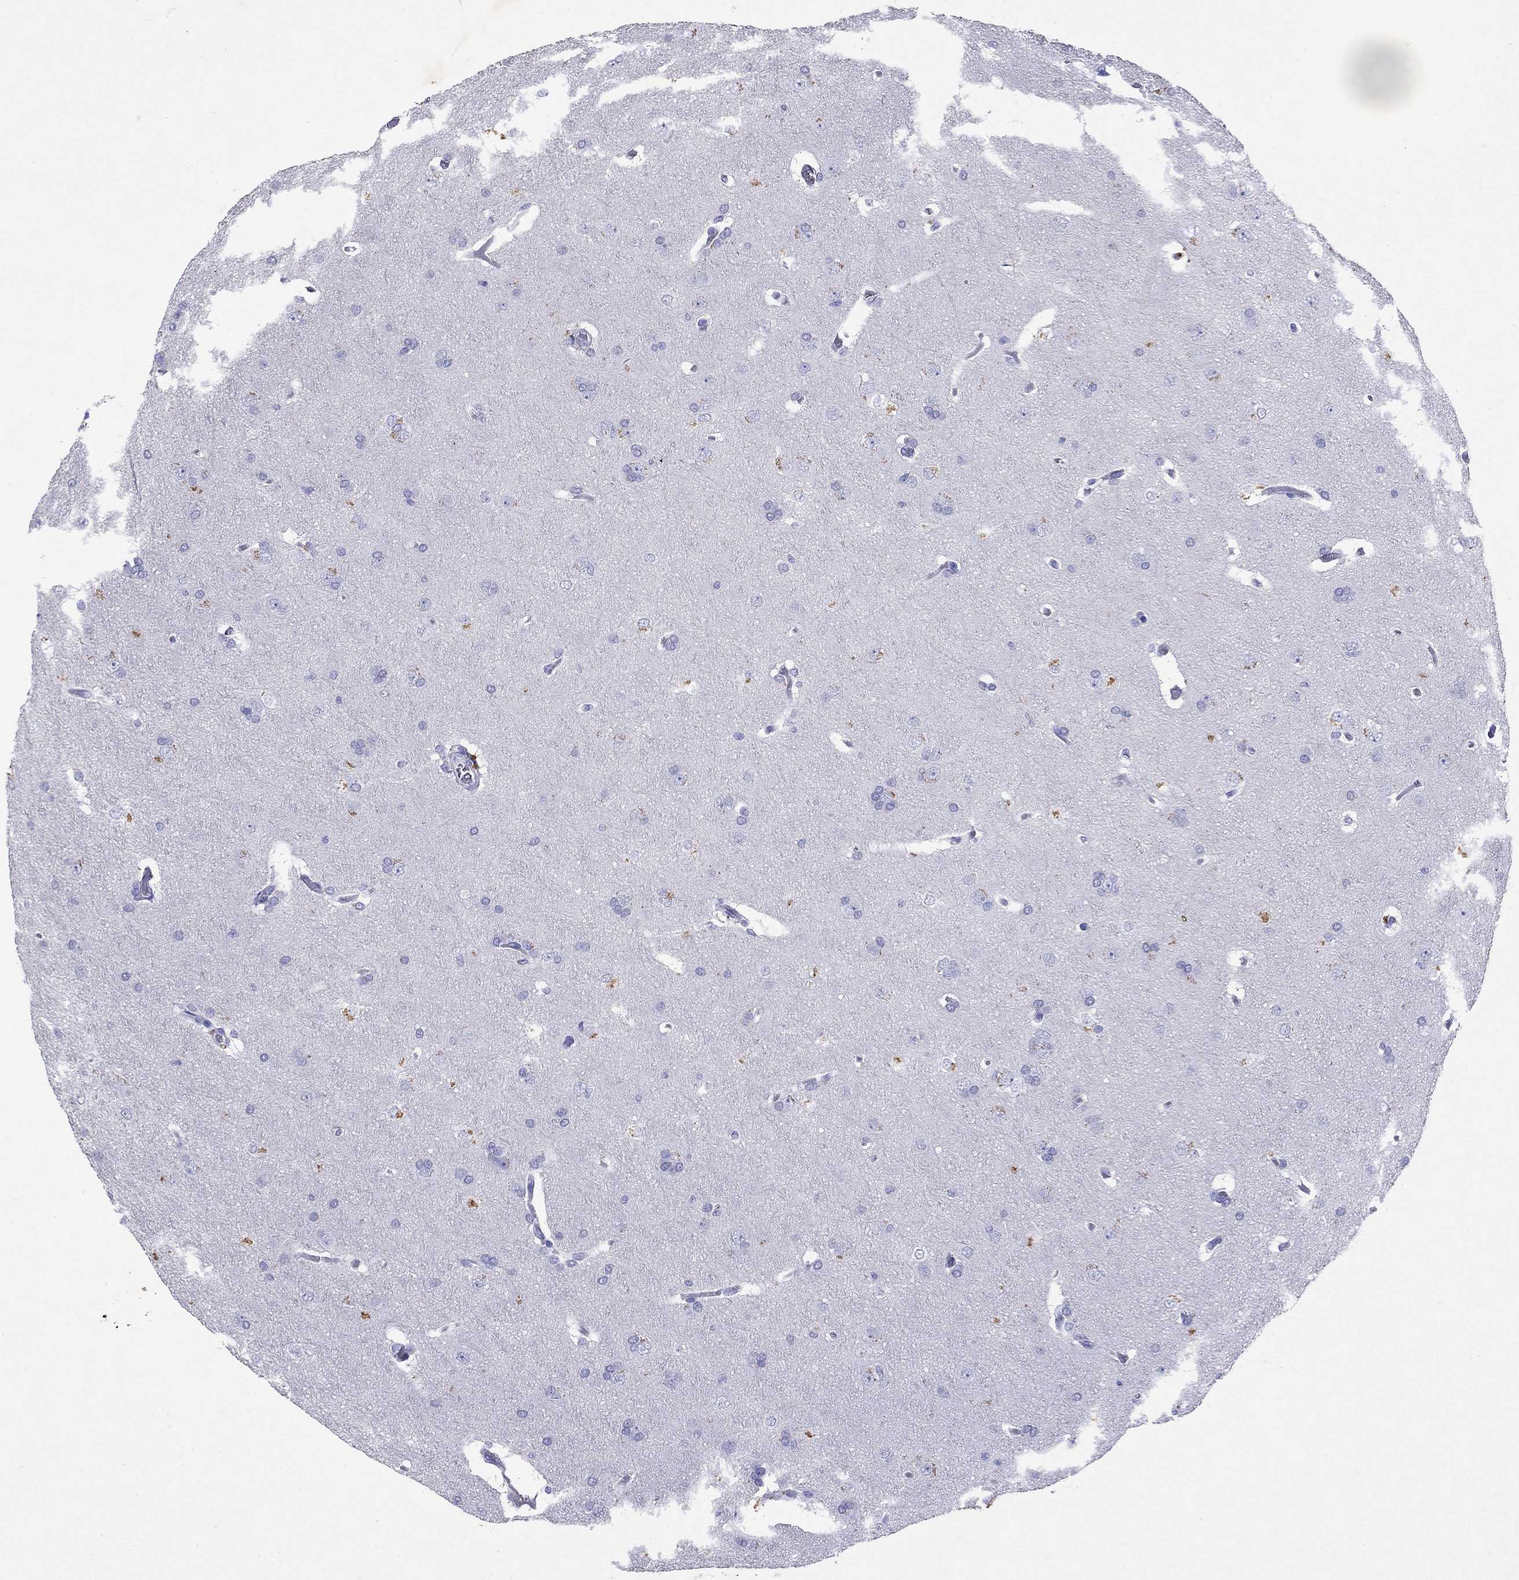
{"staining": {"intensity": "negative", "quantity": "none", "location": "none"}, "tissue": "glioma", "cell_type": "Tumor cells", "image_type": "cancer", "snomed": [{"axis": "morphology", "description": "Glioma, malignant, Low grade"}, {"axis": "topography", "description": "Brain"}], "caption": "Micrograph shows no significant protein expression in tumor cells of glioma.", "gene": "ARMC12", "patient": {"sex": "female", "age": 32}}